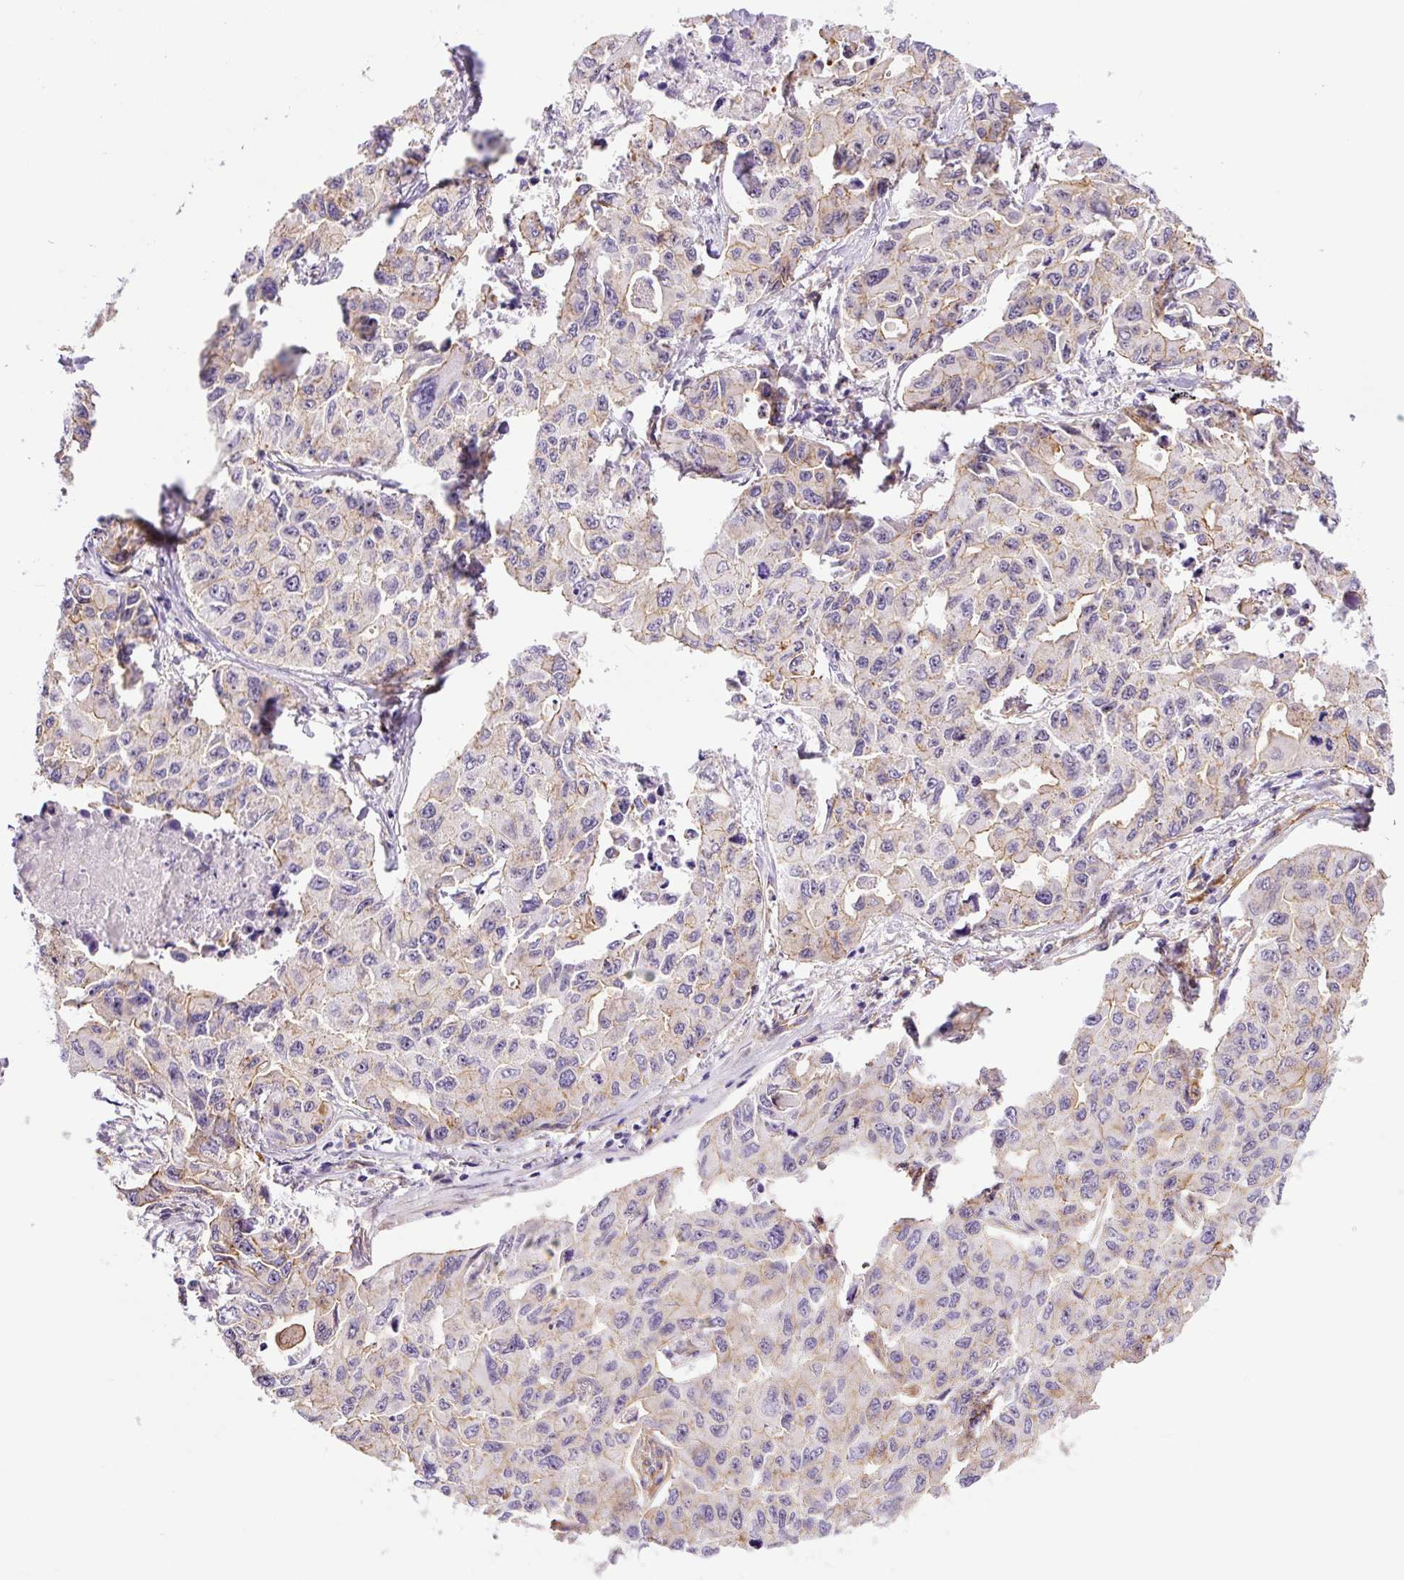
{"staining": {"intensity": "moderate", "quantity": "25%-75%", "location": "cytoplasmic/membranous"}, "tissue": "lung cancer", "cell_type": "Tumor cells", "image_type": "cancer", "snomed": [{"axis": "morphology", "description": "Adenocarcinoma, NOS"}, {"axis": "topography", "description": "Lung"}], "caption": "A micrograph showing moderate cytoplasmic/membranous positivity in approximately 25%-75% of tumor cells in lung cancer, as visualized by brown immunohistochemical staining.", "gene": "MYO5C", "patient": {"sex": "male", "age": 64}}